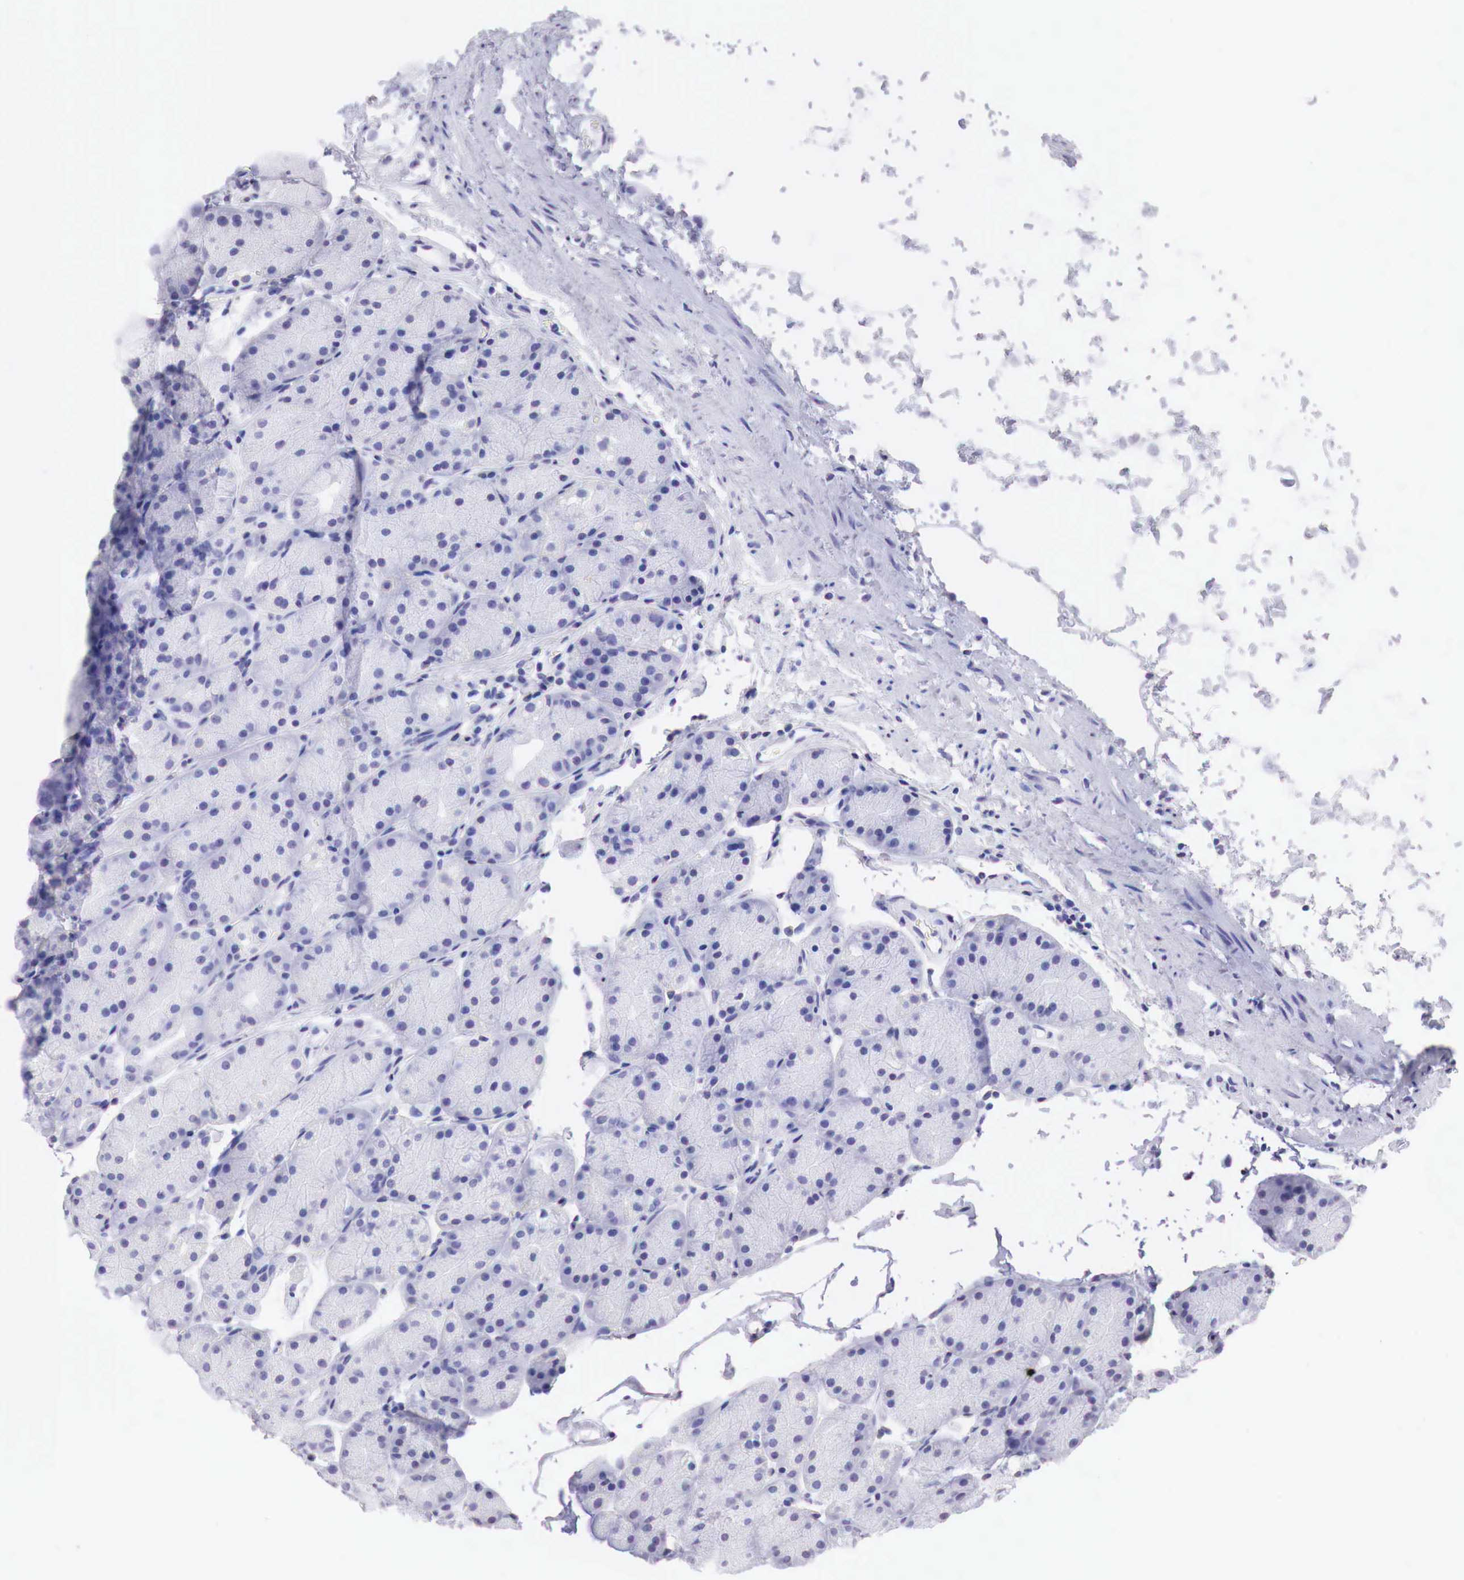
{"staining": {"intensity": "negative", "quantity": "none", "location": "none"}, "tissue": "stomach", "cell_type": "Glandular cells", "image_type": "normal", "snomed": [{"axis": "morphology", "description": "Adenocarcinoma, NOS"}, {"axis": "topography", "description": "Stomach, upper"}], "caption": "Immunohistochemistry (IHC) of normal stomach shows no staining in glandular cells.", "gene": "PABIR2", "patient": {"sex": "male", "age": 47}}